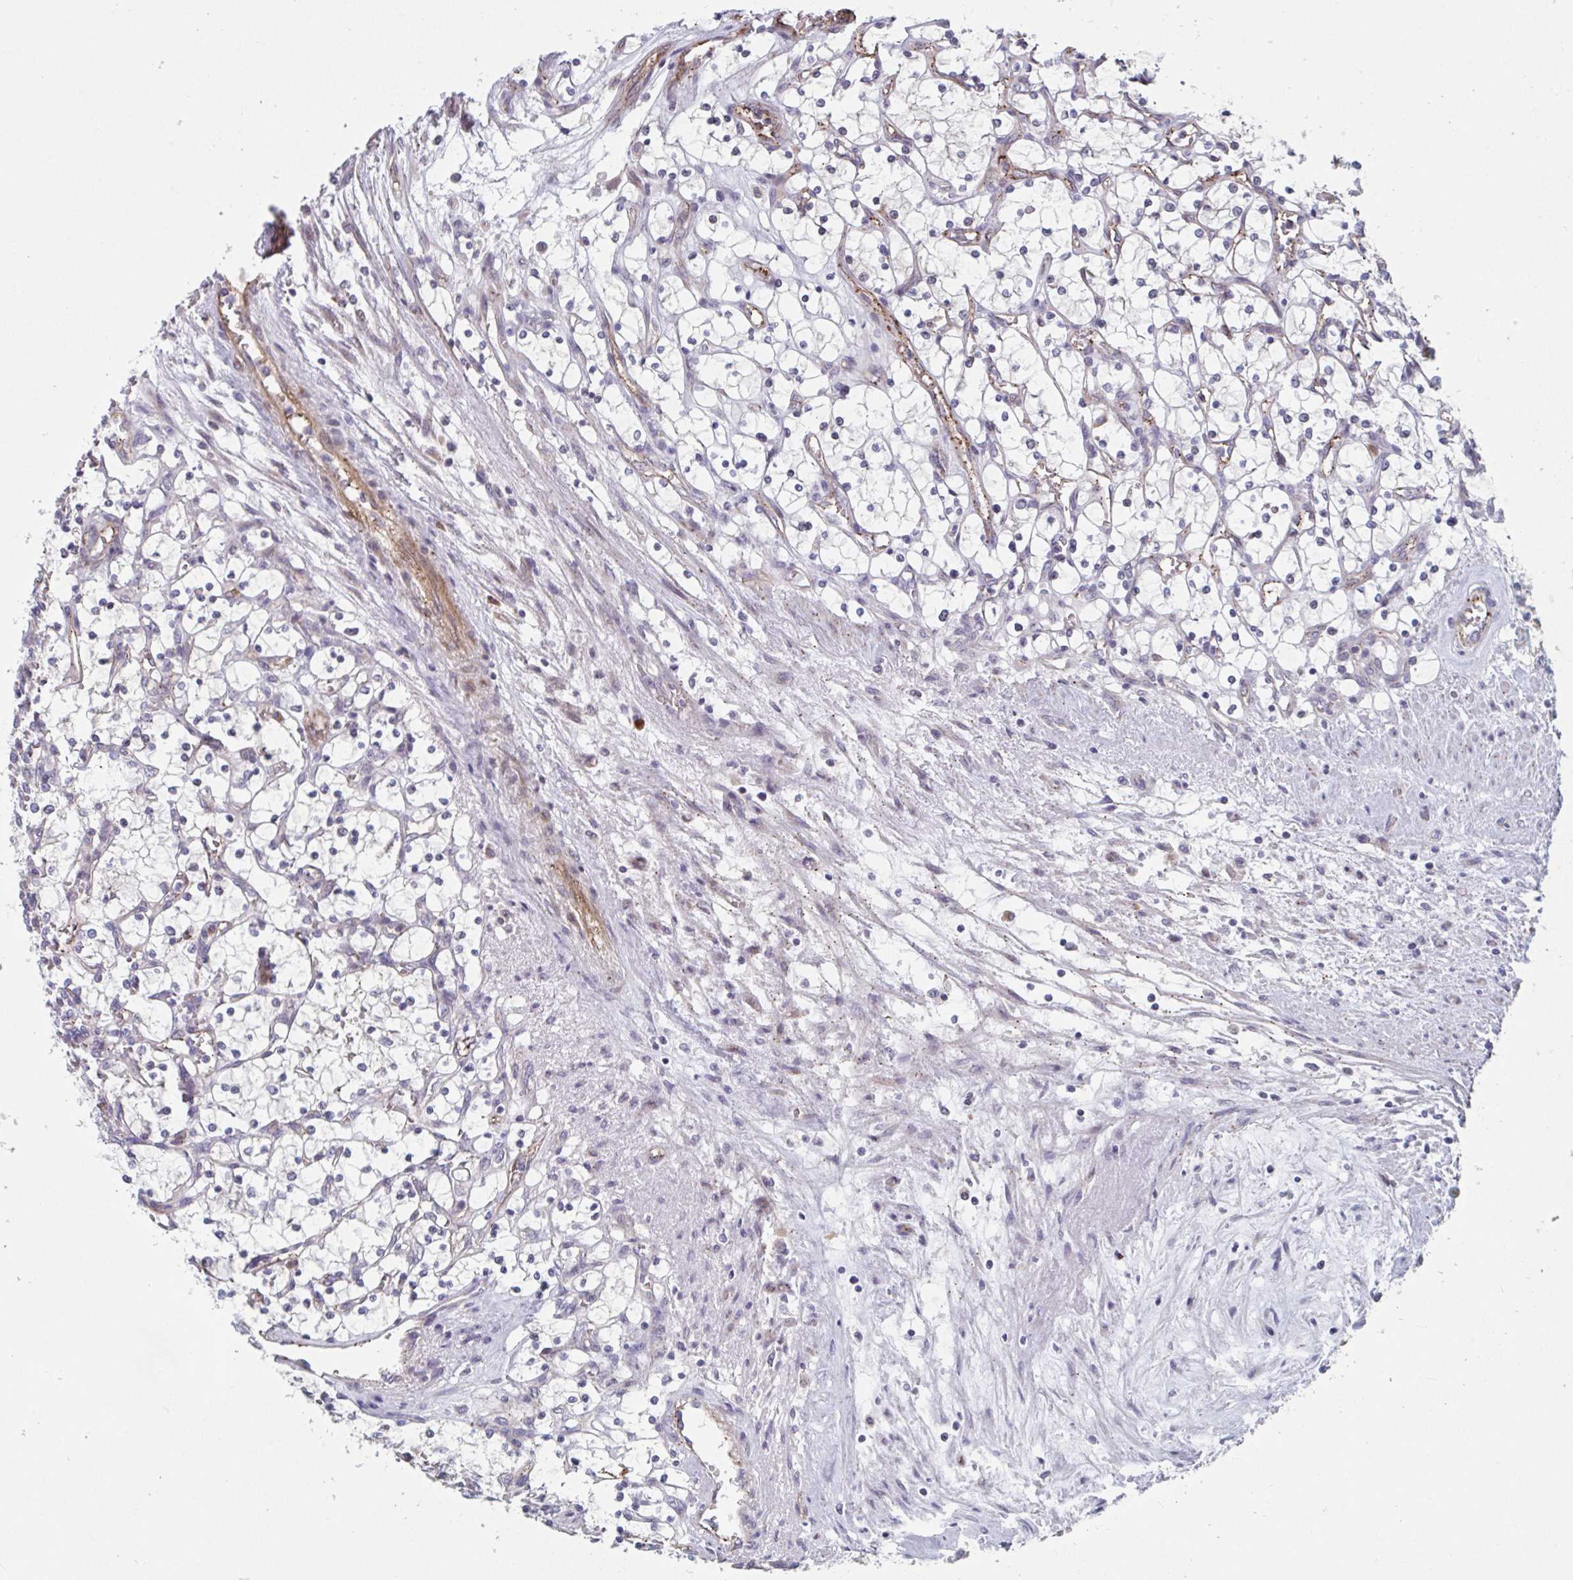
{"staining": {"intensity": "negative", "quantity": "none", "location": "none"}, "tissue": "renal cancer", "cell_type": "Tumor cells", "image_type": "cancer", "snomed": [{"axis": "morphology", "description": "Adenocarcinoma, NOS"}, {"axis": "topography", "description": "Kidney"}], "caption": "DAB immunohistochemical staining of renal adenocarcinoma displays no significant positivity in tumor cells. (Stains: DAB immunohistochemistry with hematoxylin counter stain, Microscopy: brightfield microscopy at high magnification).", "gene": "TNFSF10", "patient": {"sex": "female", "age": 69}}